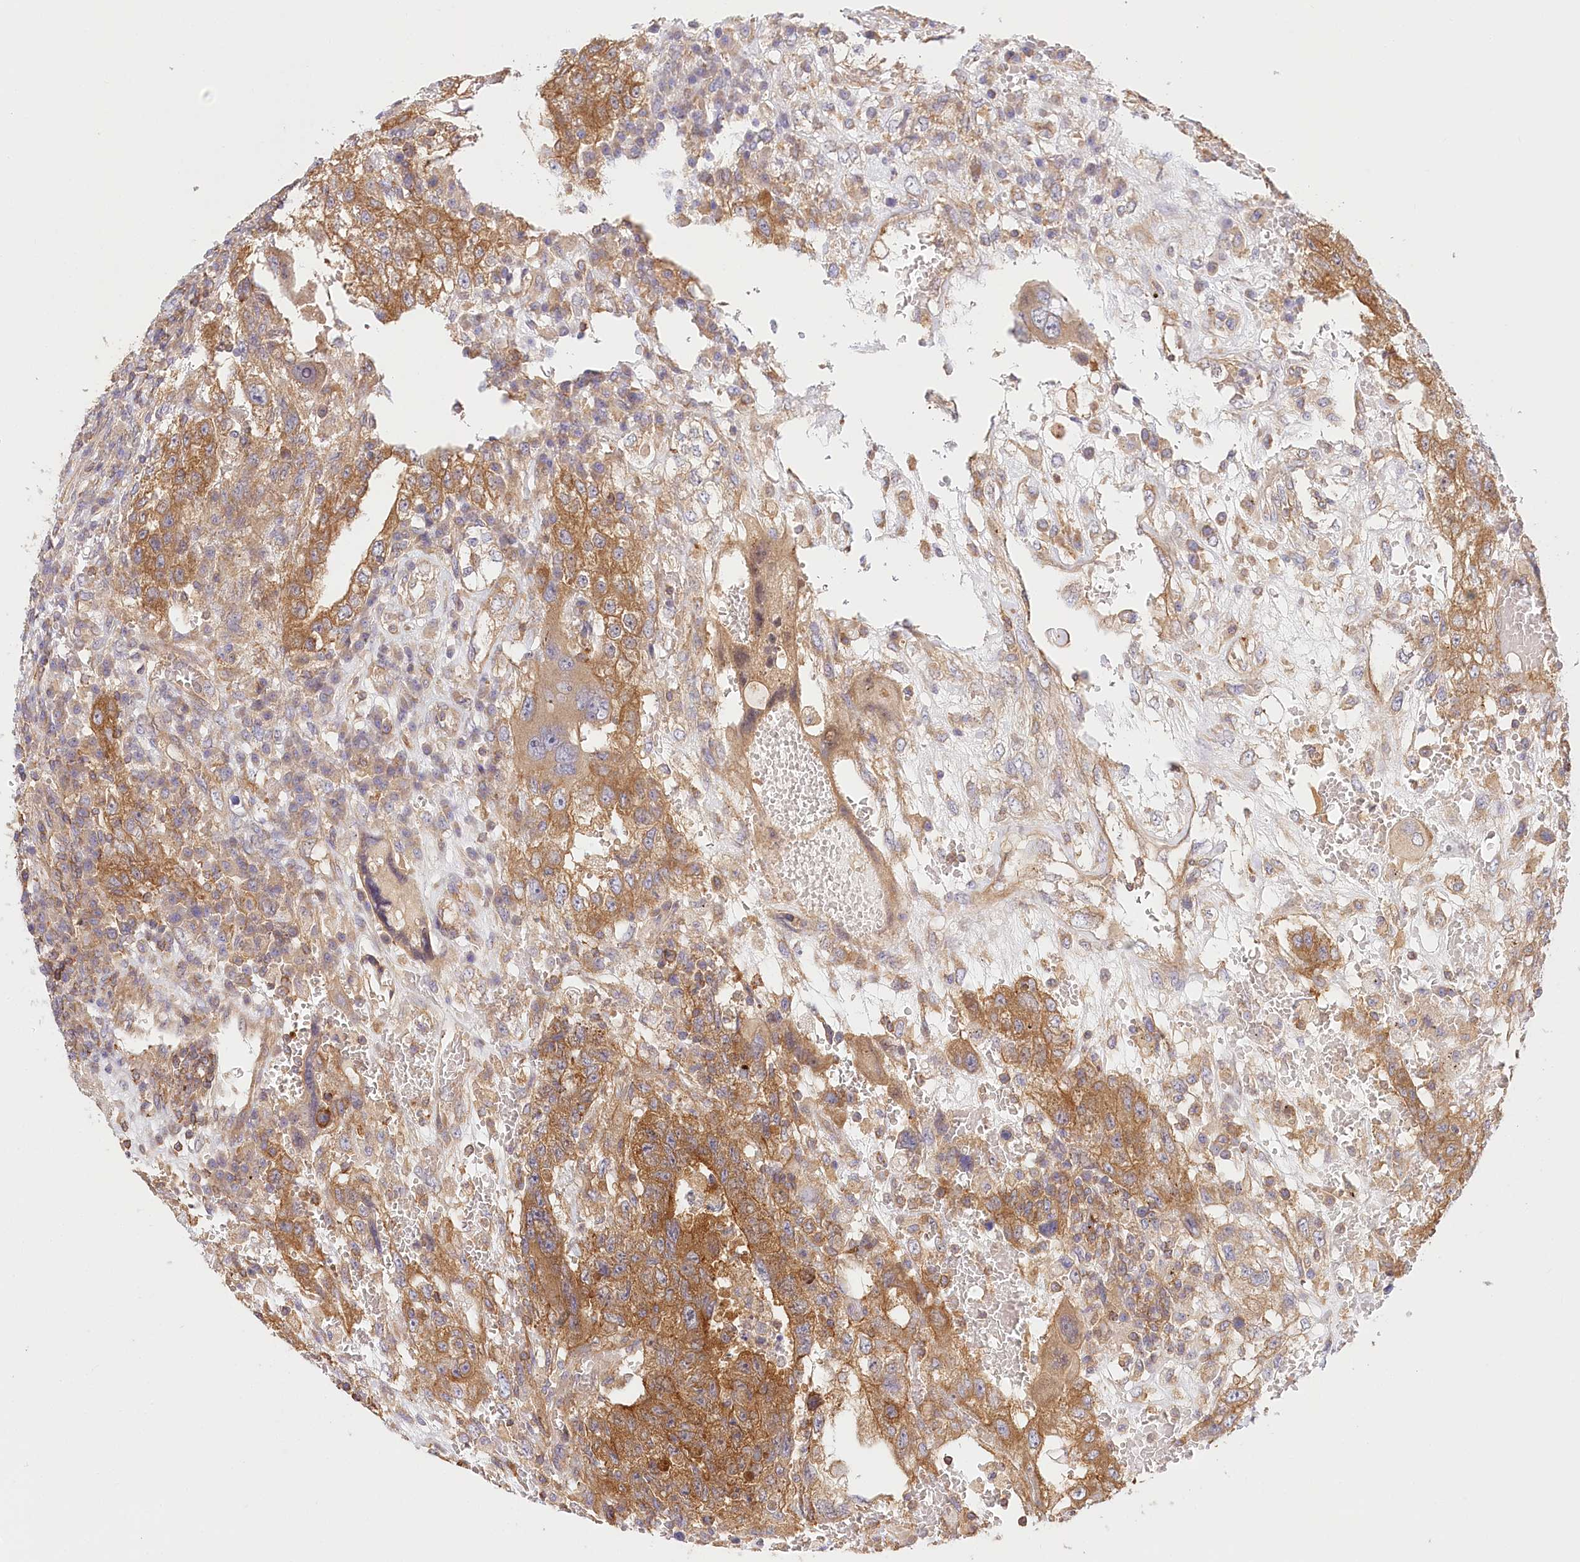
{"staining": {"intensity": "strong", "quantity": ">75%", "location": "cytoplasmic/membranous"}, "tissue": "testis cancer", "cell_type": "Tumor cells", "image_type": "cancer", "snomed": [{"axis": "morphology", "description": "Carcinoma, Embryonal, NOS"}, {"axis": "topography", "description": "Testis"}], "caption": "Protein staining demonstrates strong cytoplasmic/membranous expression in about >75% of tumor cells in testis embryonal carcinoma. Using DAB (3,3'-diaminobenzidine) (brown) and hematoxylin (blue) stains, captured at high magnification using brightfield microscopy.", "gene": "UMPS", "patient": {"sex": "male", "age": 26}}